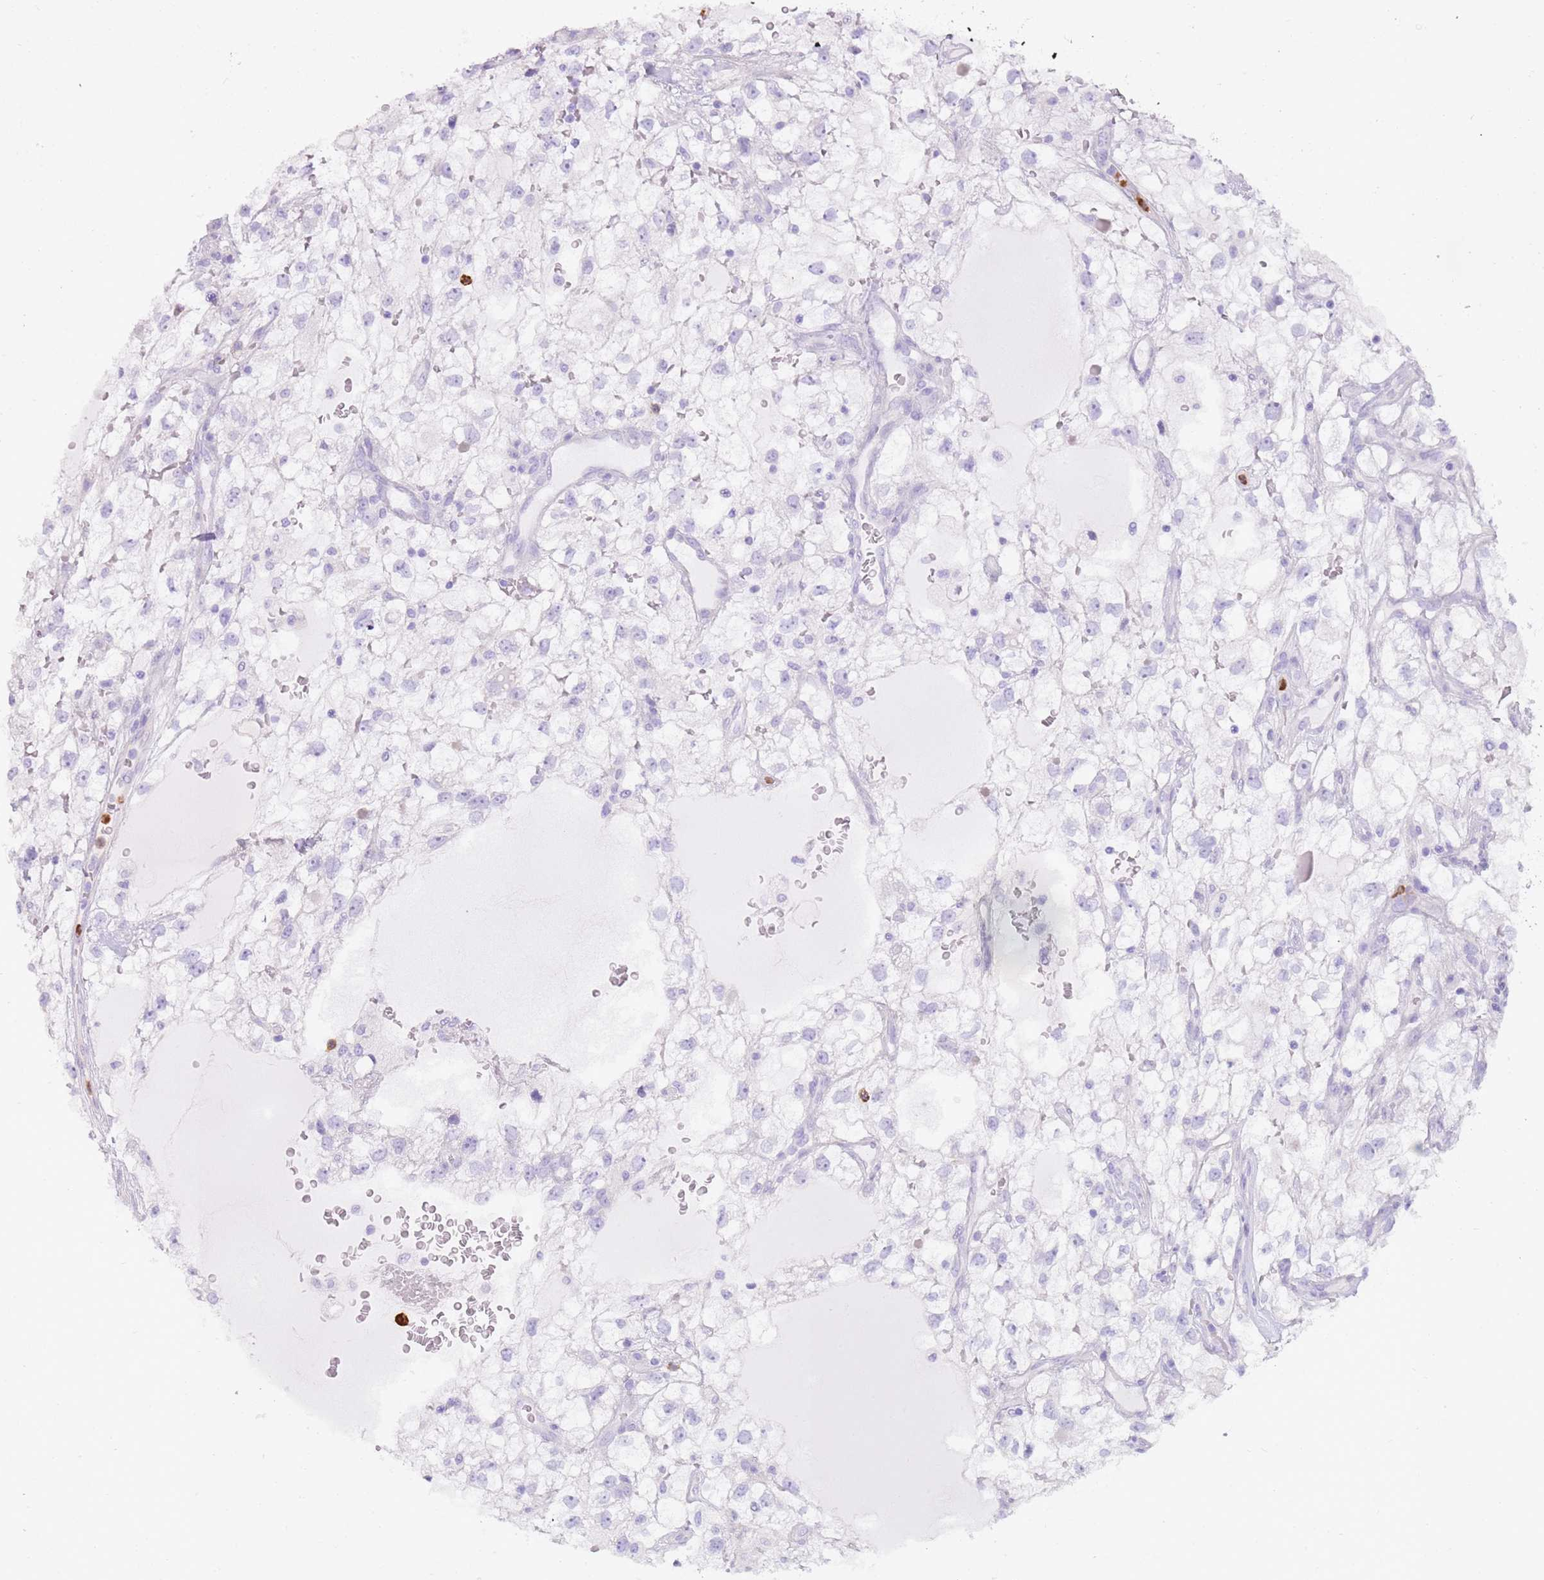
{"staining": {"intensity": "negative", "quantity": "none", "location": "none"}, "tissue": "renal cancer", "cell_type": "Tumor cells", "image_type": "cancer", "snomed": [{"axis": "morphology", "description": "Adenocarcinoma, NOS"}, {"axis": "topography", "description": "Kidney"}], "caption": "An immunohistochemistry (IHC) image of adenocarcinoma (renal) is shown. There is no staining in tumor cells of adenocarcinoma (renal).", "gene": "CD177", "patient": {"sex": "male", "age": 59}}